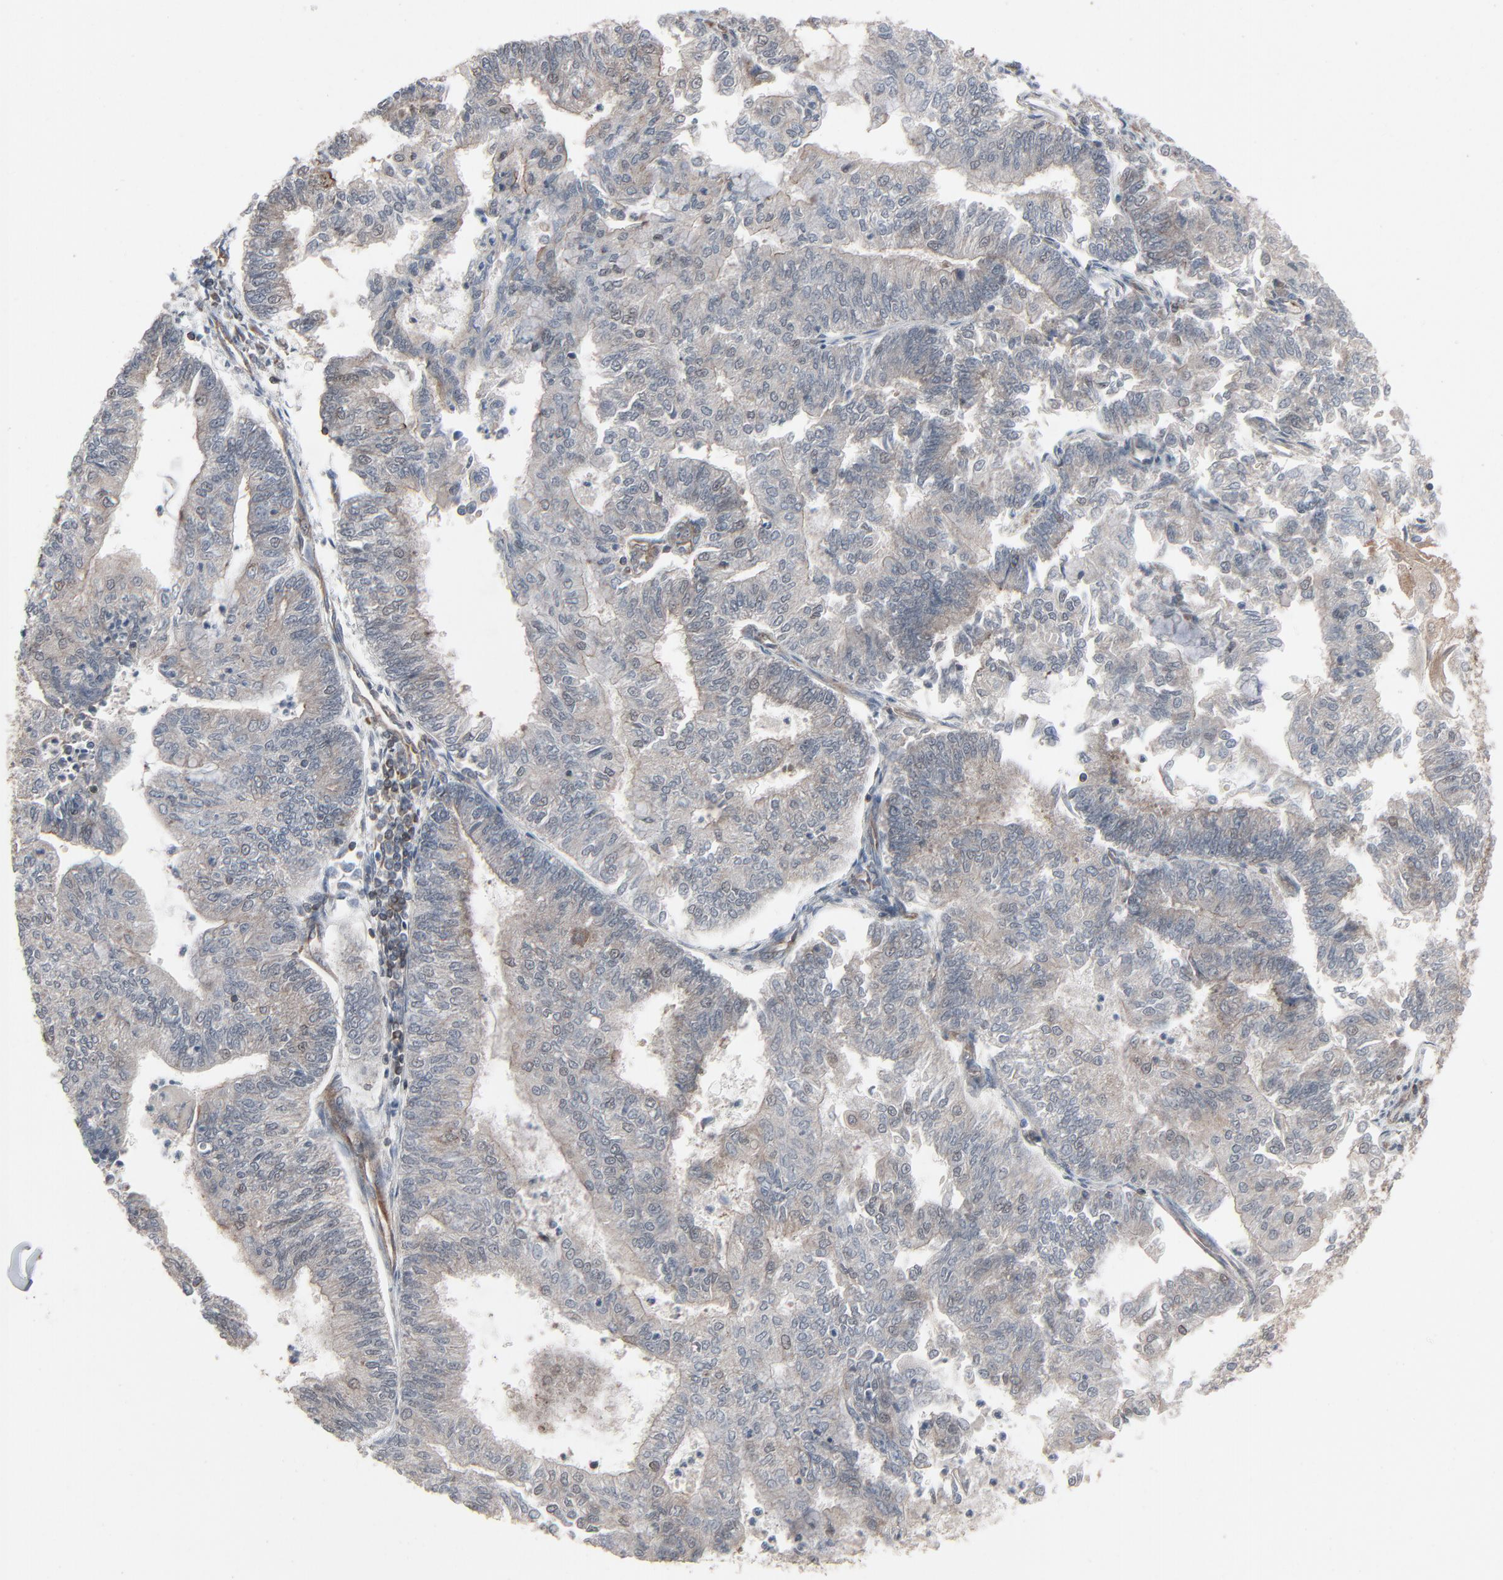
{"staining": {"intensity": "negative", "quantity": "none", "location": "none"}, "tissue": "endometrial cancer", "cell_type": "Tumor cells", "image_type": "cancer", "snomed": [{"axis": "morphology", "description": "Adenocarcinoma, NOS"}, {"axis": "topography", "description": "Endometrium"}], "caption": "DAB immunohistochemical staining of human endometrial adenocarcinoma exhibits no significant expression in tumor cells.", "gene": "OPTN", "patient": {"sex": "female", "age": 59}}